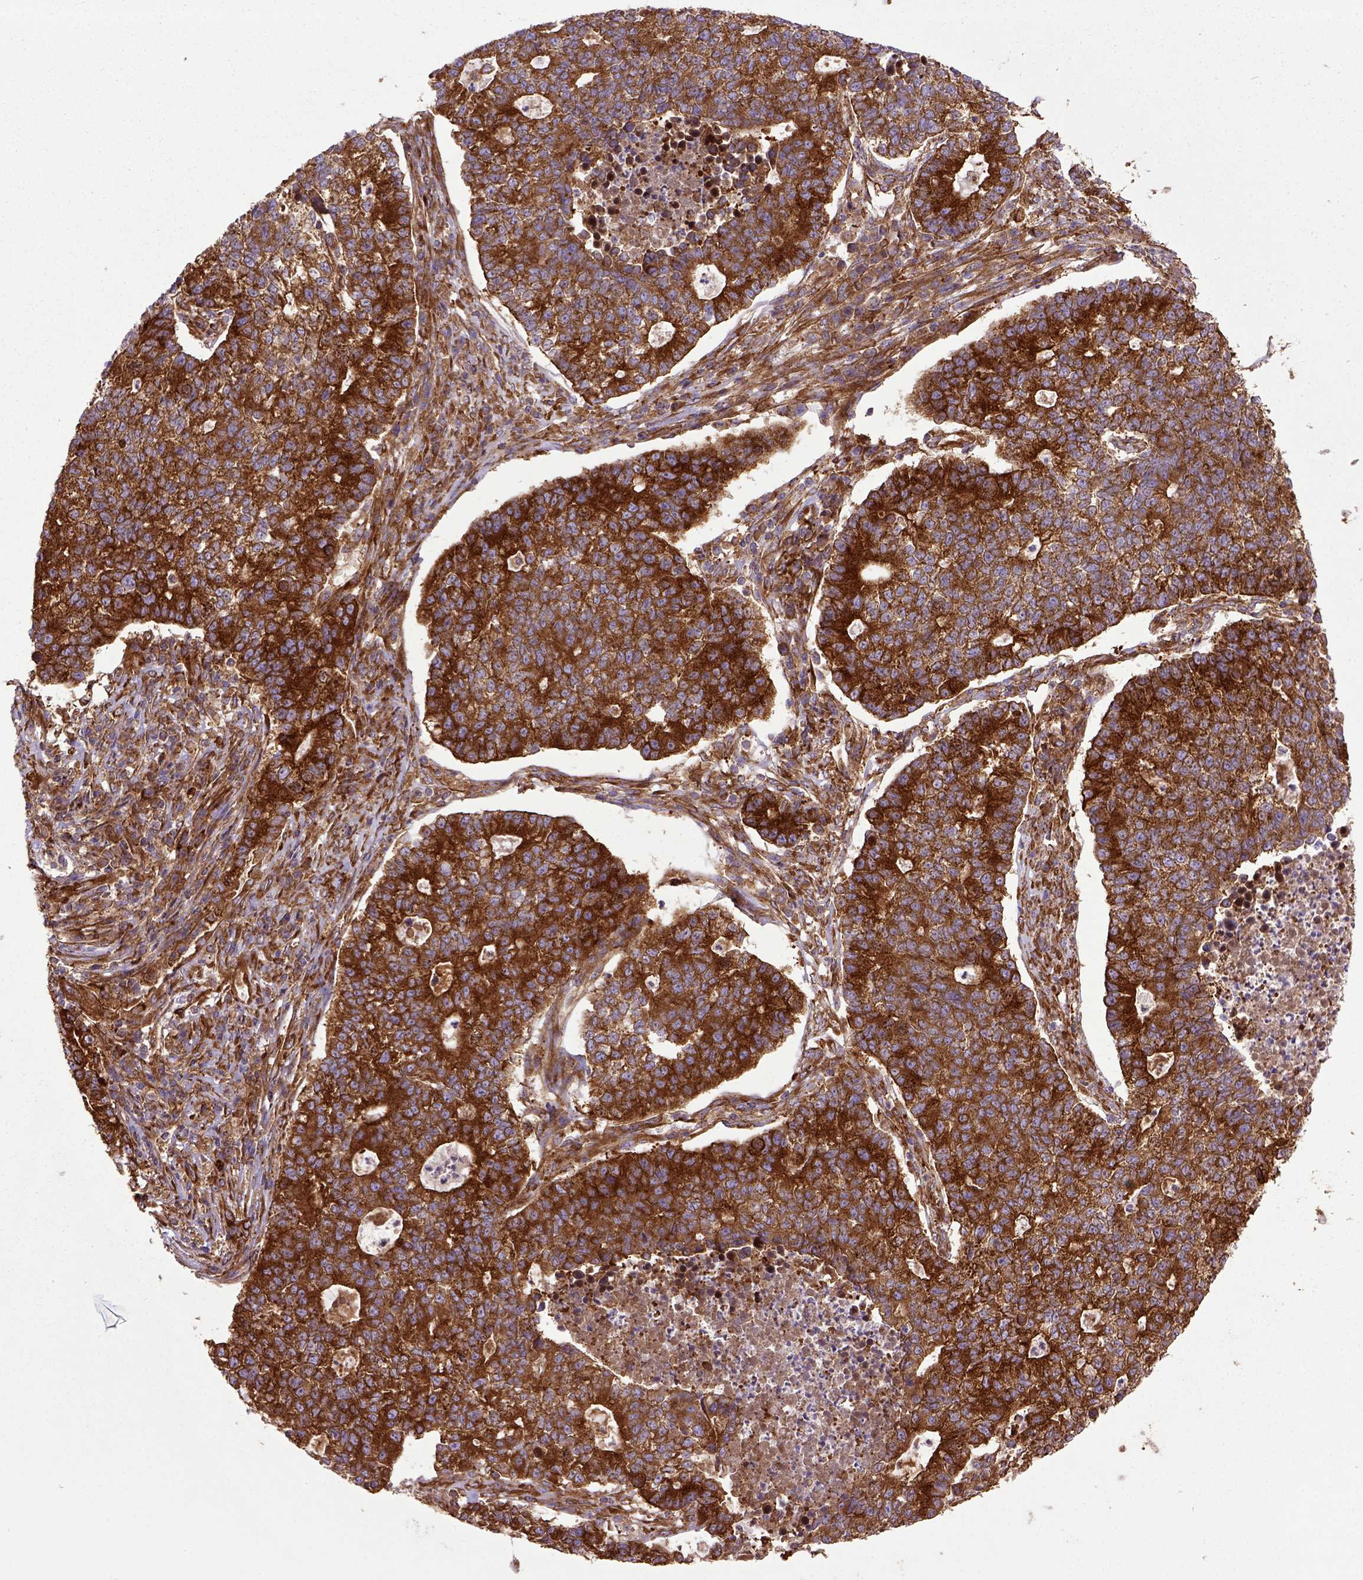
{"staining": {"intensity": "strong", "quantity": ">75%", "location": "cytoplasmic/membranous"}, "tissue": "lung cancer", "cell_type": "Tumor cells", "image_type": "cancer", "snomed": [{"axis": "morphology", "description": "Adenocarcinoma, NOS"}, {"axis": "topography", "description": "Lung"}], "caption": "Lung cancer stained for a protein shows strong cytoplasmic/membranous positivity in tumor cells.", "gene": "CAPRIN1", "patient": {"sex": "male", "age": 57}}